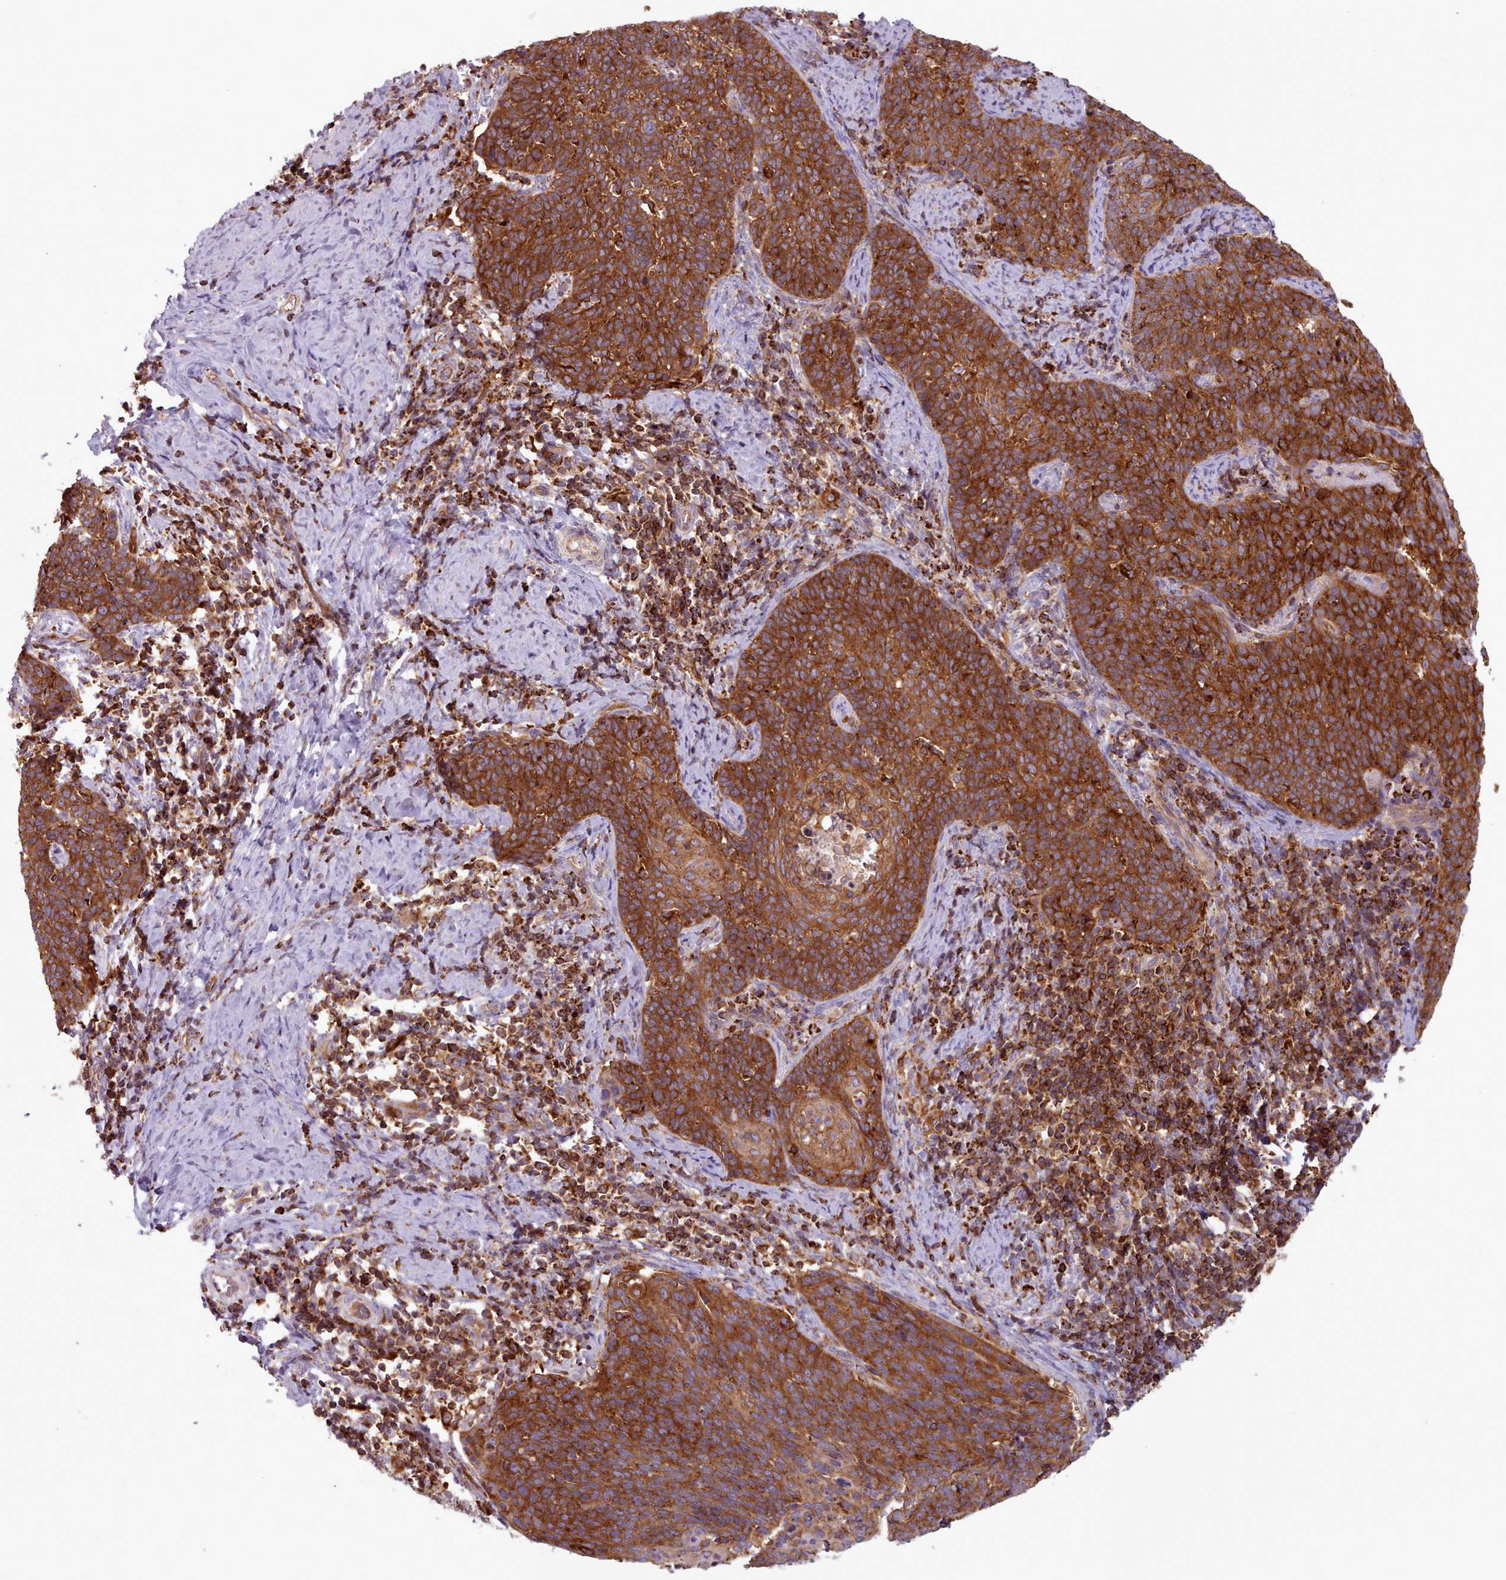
{"staining": {"intensity": "strong", "quantity": ">75%", "location": "cytoplasmic/membranous"}, "tissue": "cervical cancer", "cell_type": "Tumor cells", "image_type": "cancer", "snomed": [{"axis": "morphology", "description": "Normal tissue, NOS"}, {"axis": "morphology", "description": "Squamous cell carcinoma, NOS"}, {"axis": "topography", "description": "Cervix"}], "caption": "Immunohistochemistry (IHC) (DAB) staining of human cervical cancer (squamous cell carcinoma) reveals strong cytoplasmic/membranous protein expression in approximately >75% of tumor cells.", "gene": "CRYBG1", "patient": {"sex": "female", "age": 39}}